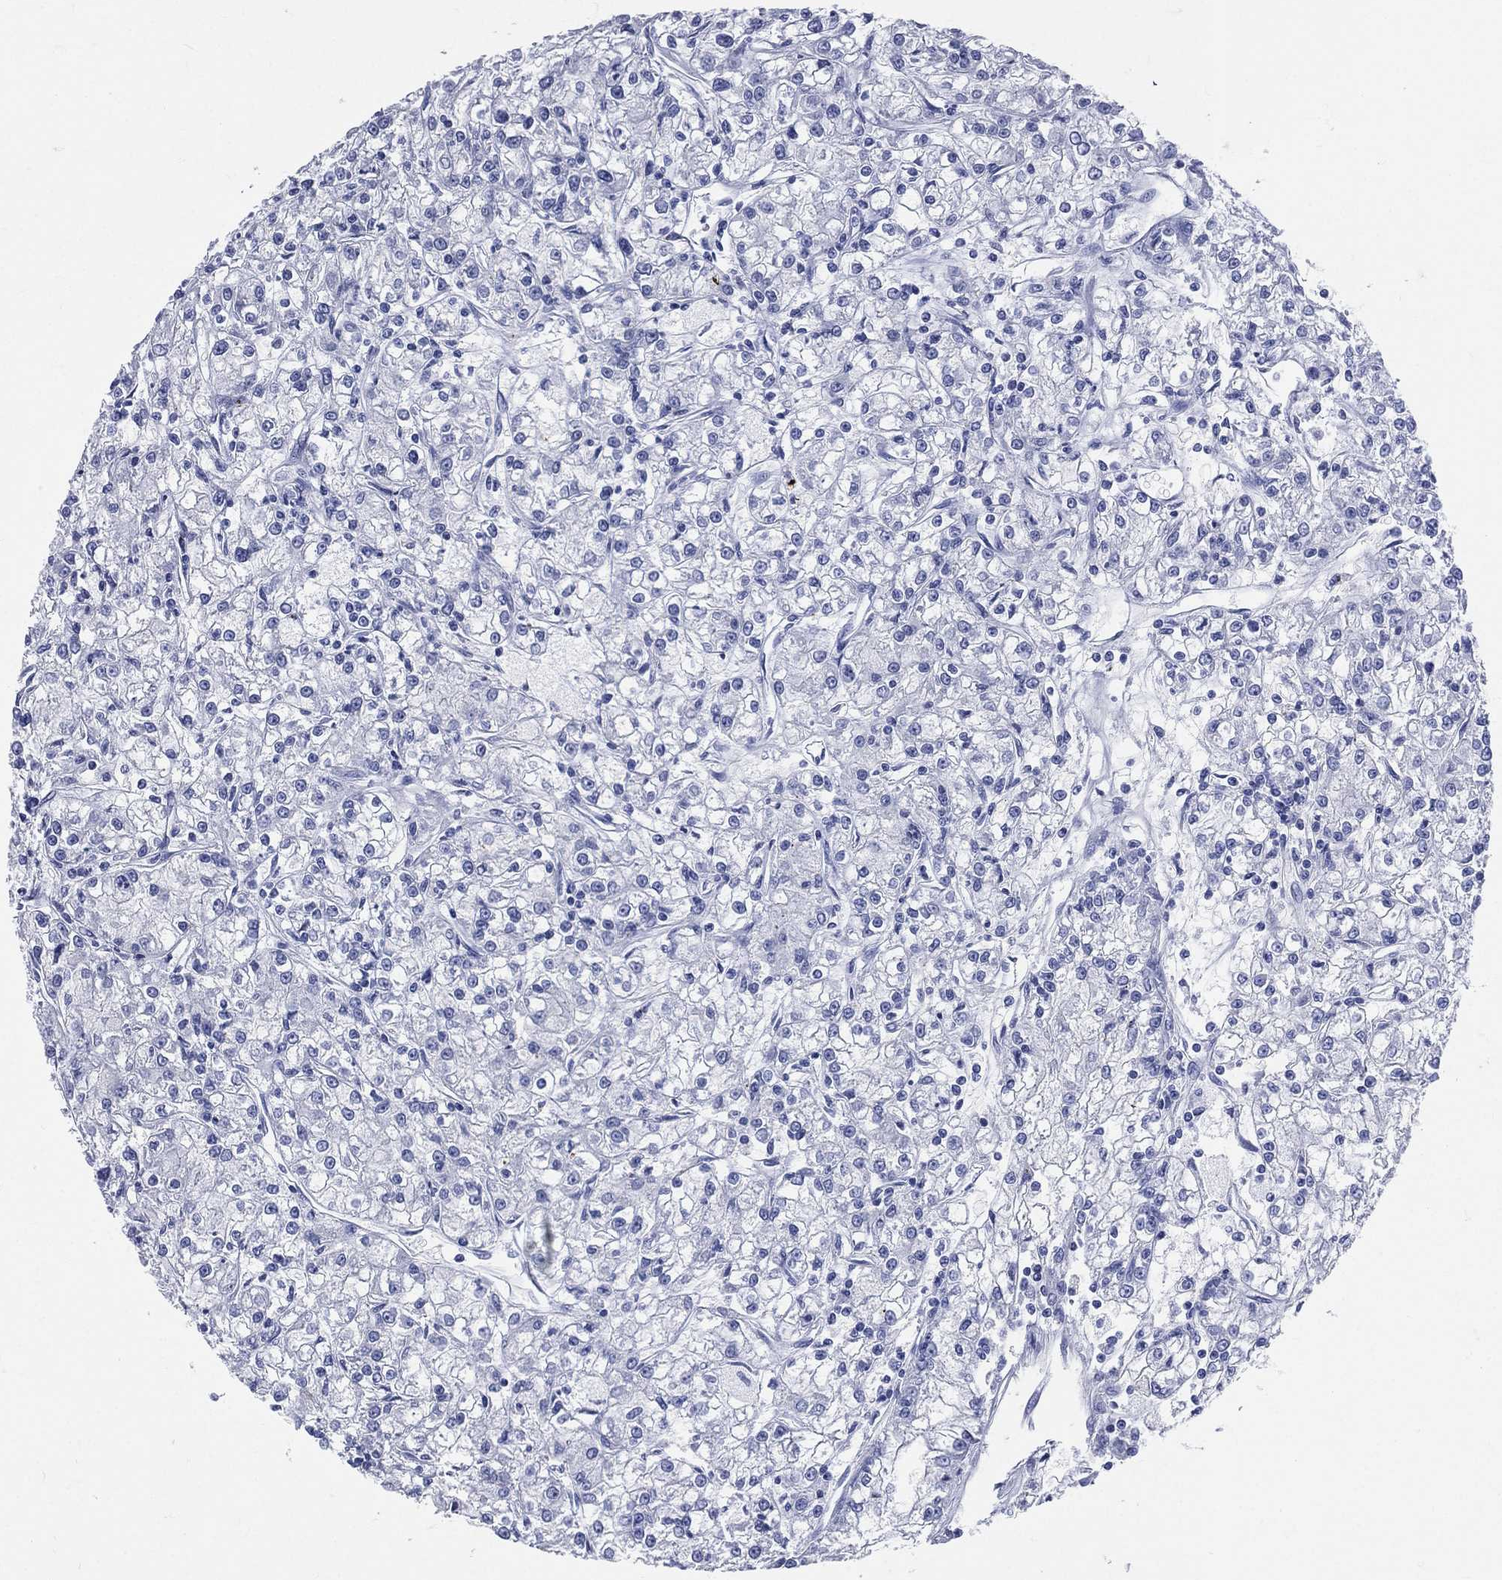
{"staining": {"intensity": "negative", "quantity": "none", "location": "none"}, "tissue": "renal cancer", "cell_type": "Tumor cells", "image_type": "cancer", "snomed": [{"axis": "morphology", "description": "Adenocarcinoma, NOS"}, {"axis": "topography", "description": "Kidney"}], "caption": "Renal cancer (adenocarcinoma) was stained to show a protein in brown. There is no significant staining in tumor cells.", "gene": "SYP", "patient": {"sex": "female", "age": 59}}